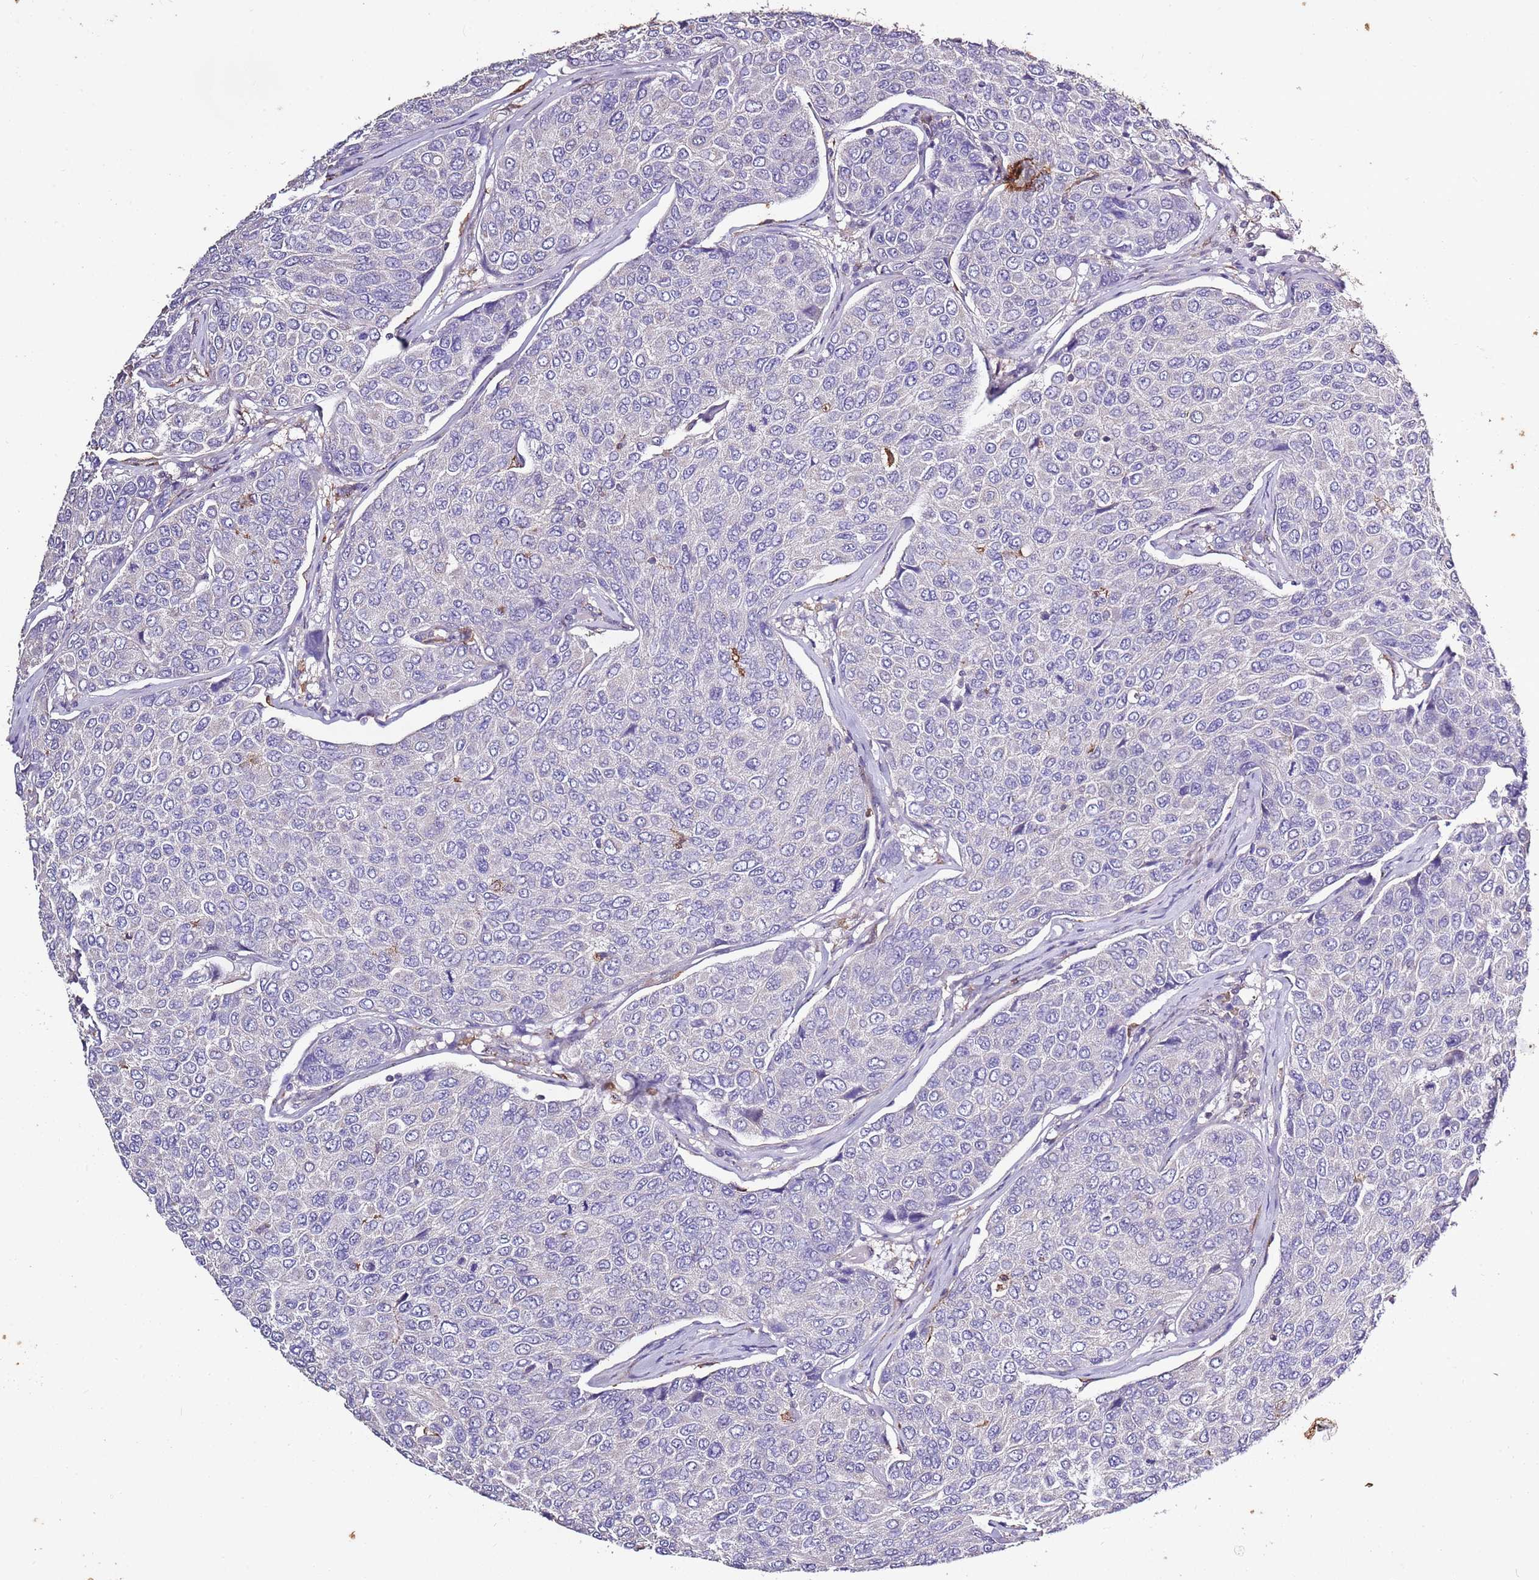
{"staining": {"intensity": "negative", "quantity": "none", "location": "none"}, "tissue": "breast cancer", "cell_type": "Tumor cells", "image_type": "cancer", "snomed": [{"axis": "morphology", "description": "Duct carcinoma"}, {"axis": "topography", "description": "Breast"}], "caption": "This is an immunohistochemistry (IHC) micrograph of human breast infiltrating ductal carcinoma. There is no staining in tumor cells.", "gene": "CAPN9", "patient": {"sex": "female", "age": 55}}